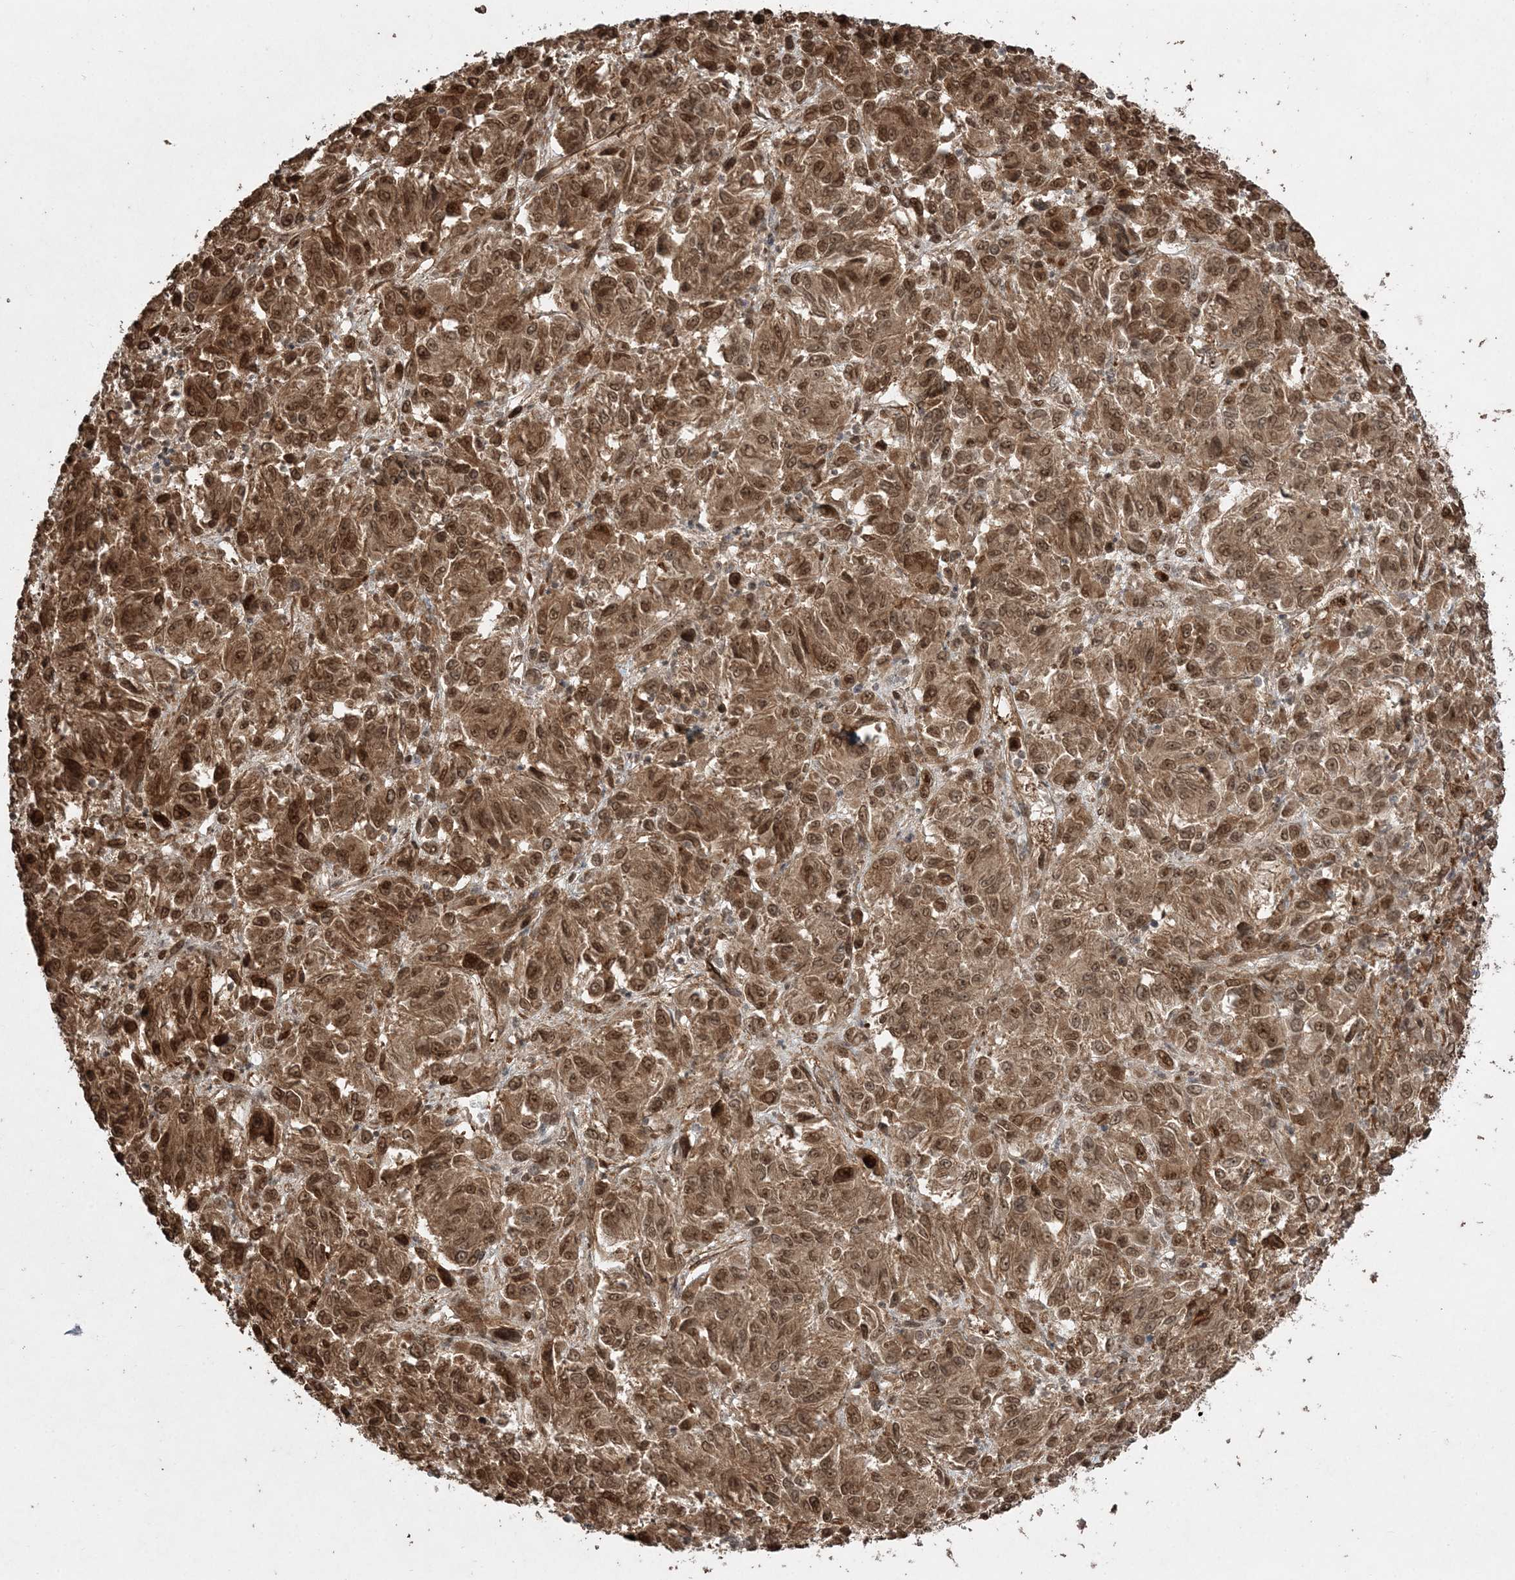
{"staining": {"intensity": "moderate", "quantity": ">75%", "location": "cytoplasmic/membranous,nuclear"}, "tissue": "melanoma", "cell_type": "Tumor cells", "image_type": "cancer", "snomed": [{"axis": "morphology", "description": "Malignant melanoma, Metastatic site"}, {"axis": "topography", "description": "Lung"}], "caption": "A brown stain highlights moderate cytoplasmic/membranous and nuclear staining of a protein in melanoma tumor cells.", "gene": "ETAA1", "patient": {"sex": "male", "age": 64}}